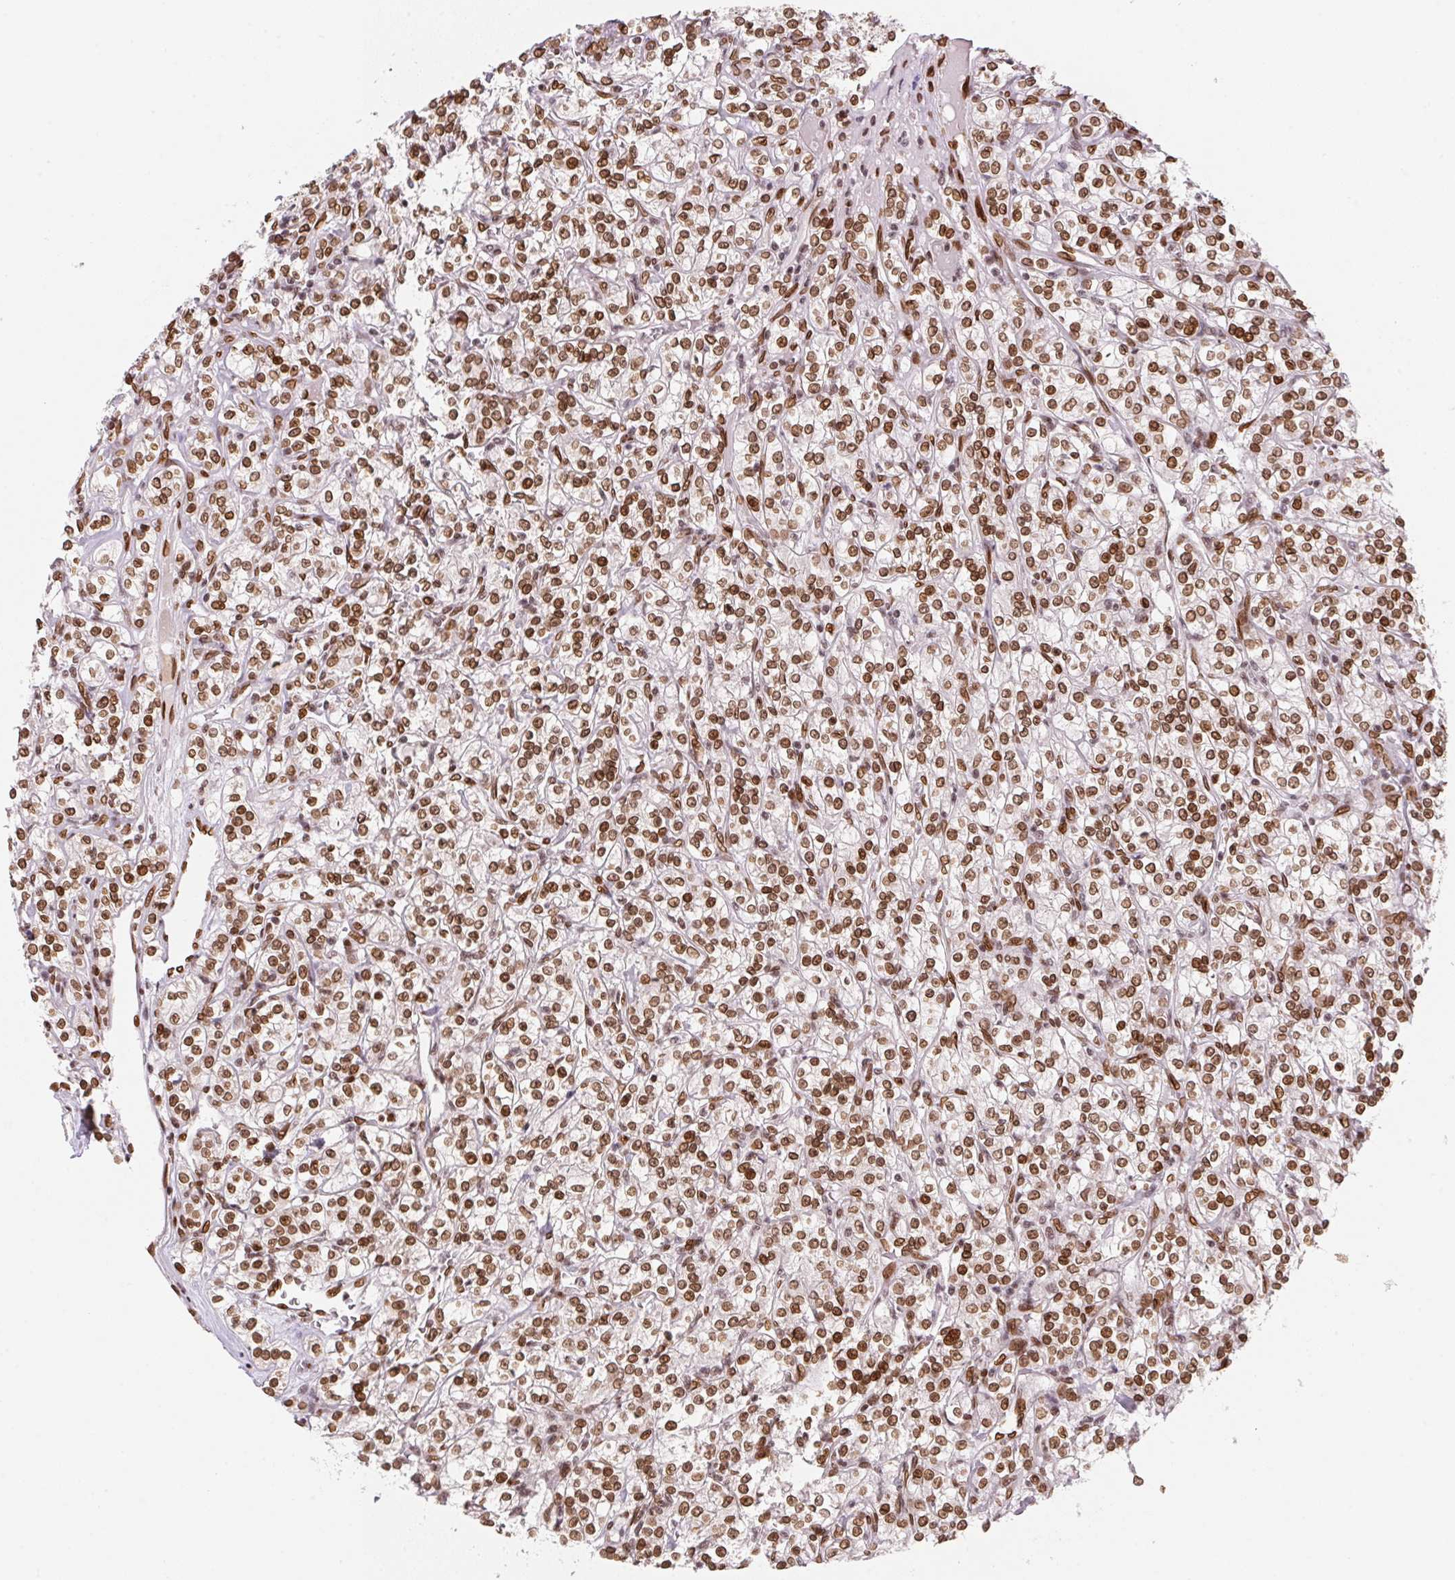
{"staining": {"intensity": "strong", "quantity": ">75%", "location": "nuclear"}, "tissue": "renal cancer", "cell_type": "Tumor cells", "image_type": "cancer", "snomed": [{"axis": "morphology", "description": "Adenocarcinoma, NOS"}, {"axis": "topography", "description": "Kidney"}], "caption": "Strong nuclear staining is seen in about >75% of tumor cells in renal cancer (adenocarcinoma).", "gene": "SAP30BP", "patient": {"sex": "male", "age": 77}}